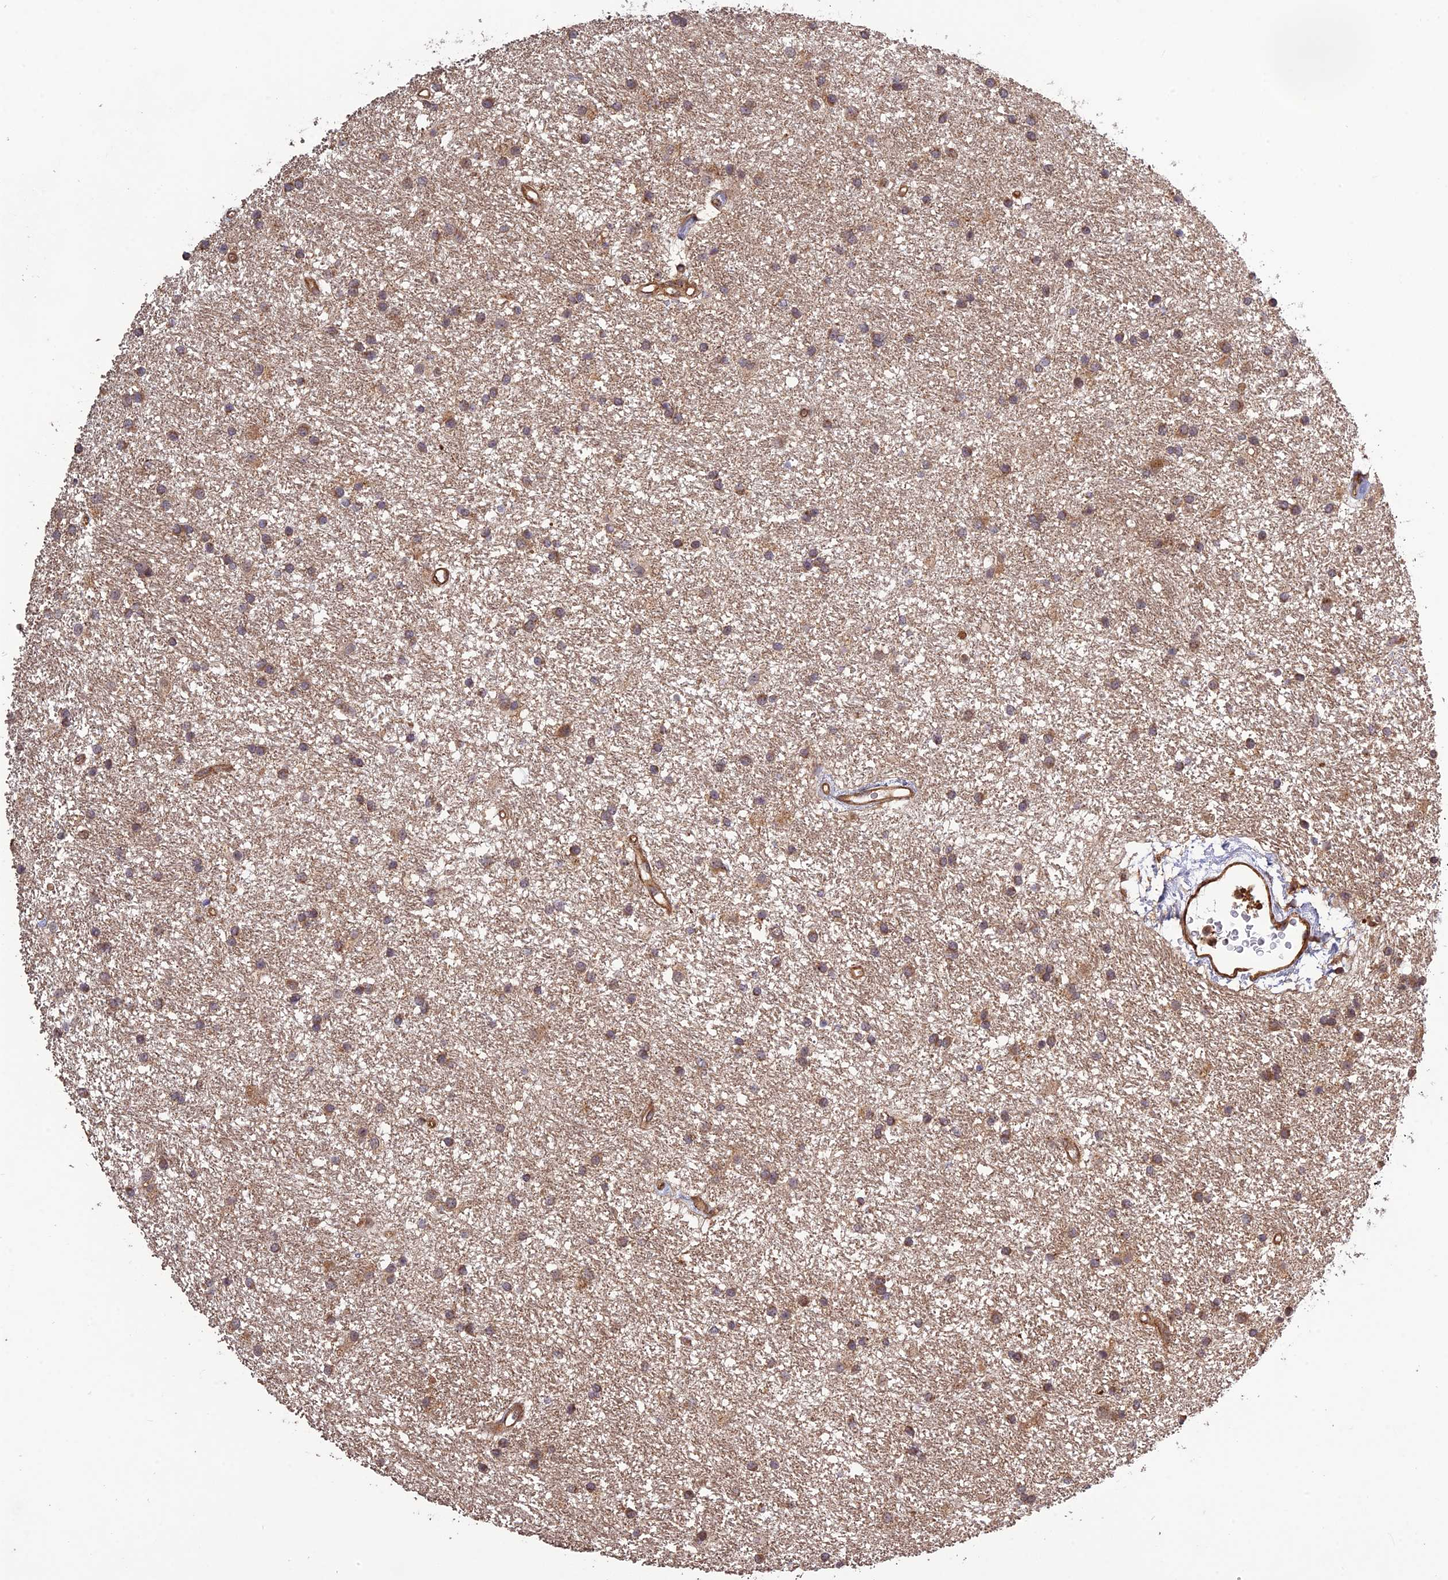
{"staining": {"intensity": "weak", "quantity": ">75%", "location": "cytoplasmic/membranous"}, "tissue": "glioma", "cell_type": "Tumor cells", "image_type": "cancer", "snomed": [{"axis": "morphology", "description": "Glioma, malignant, High grade"}, {"axis": "topography", "description": "Brain"}], "caption": "Immunohistochemical staining of human glioma shows weak cytoplasmic/membranous protein staining in about >75% of tumor cells.", "gene": "TMEM131L", "patient": {"sex": "male", "age": 77}}